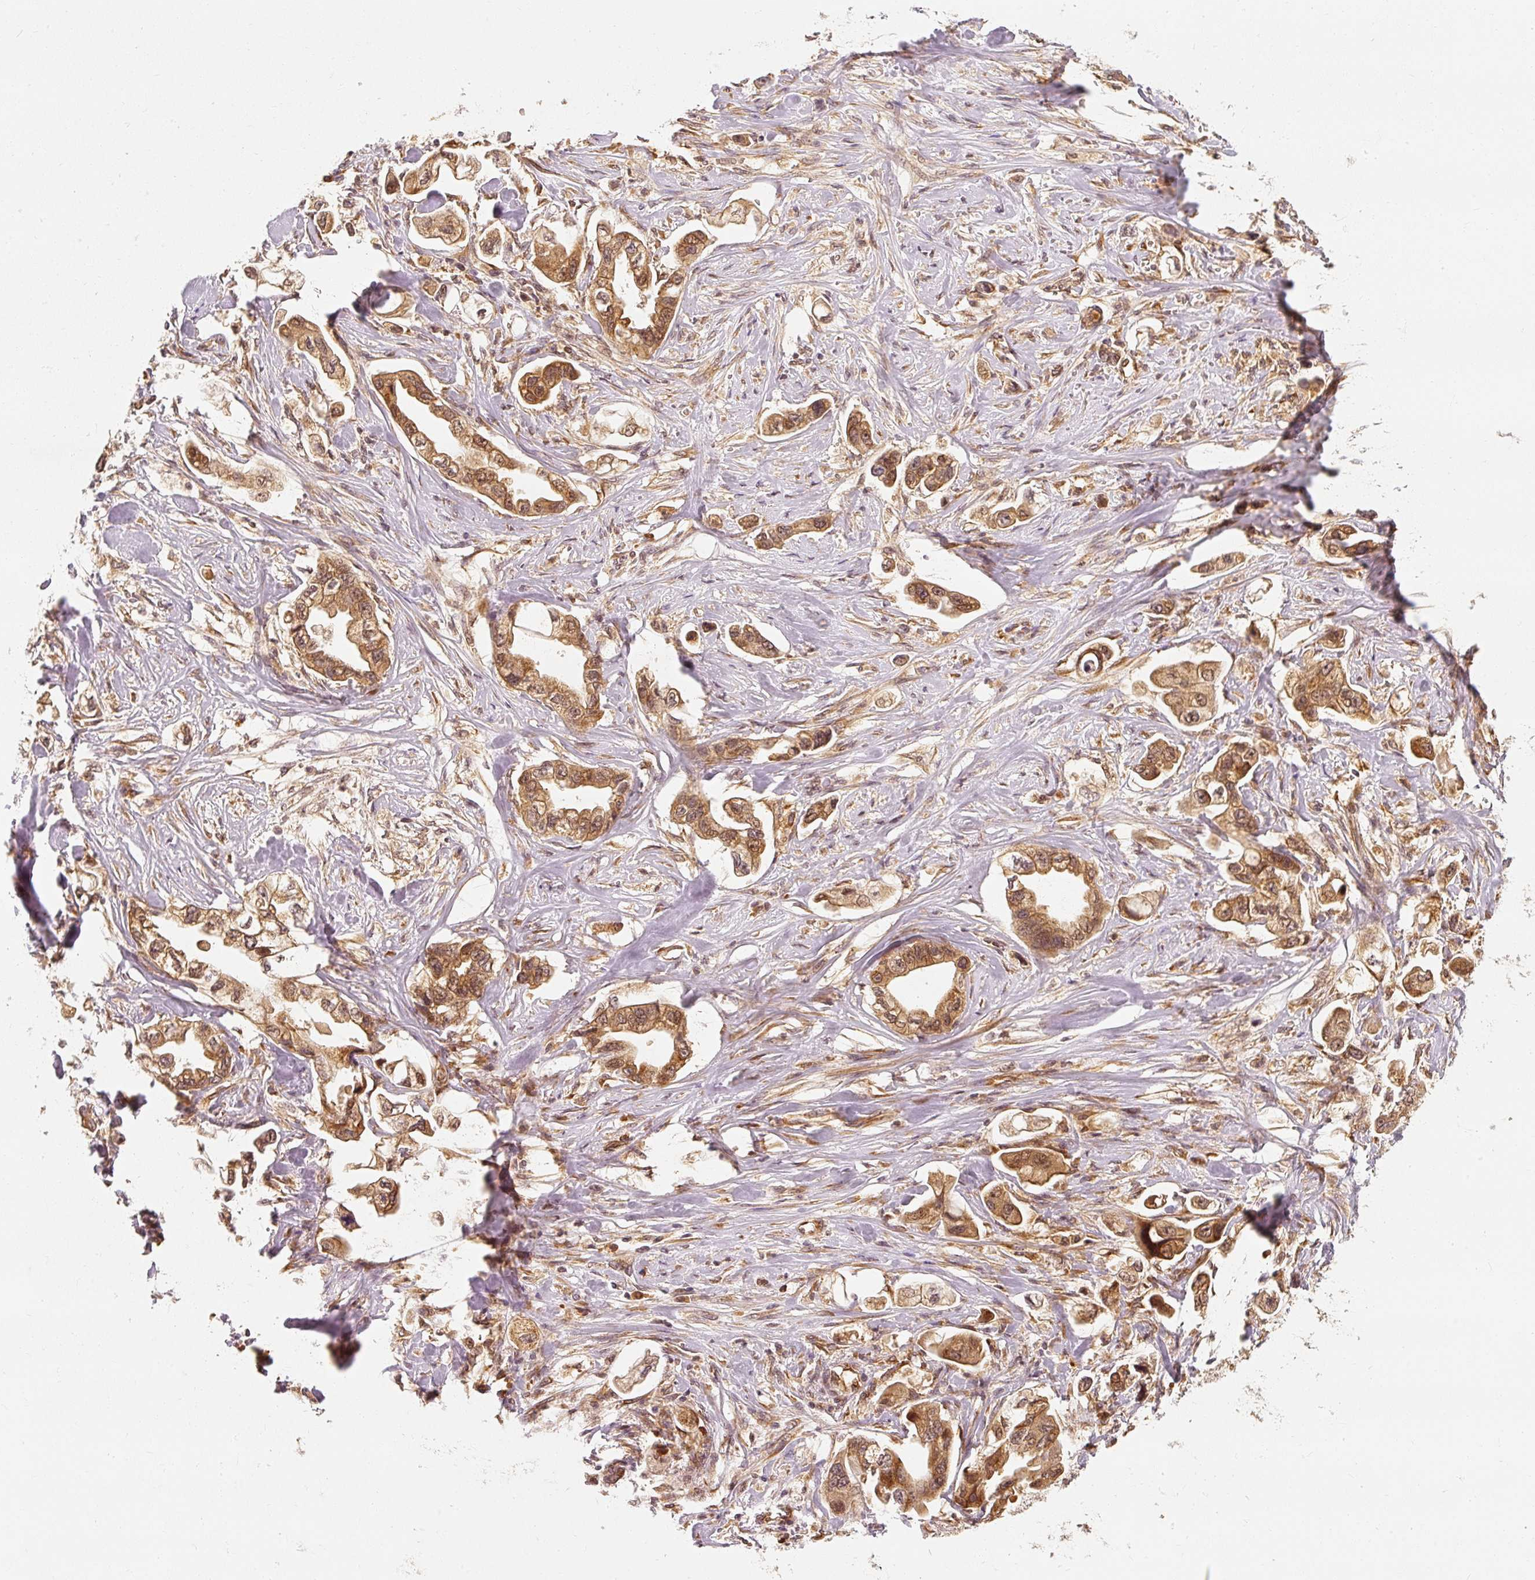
{"staining": {"intensity": "moderate", "quantity": ">75%", "location": "cytoplasmic/membranous"}, "tissue": "stomach cancer", "cell_type": "Tumor cells", "image_type": "cancer", "snomed": [{"axis": "morphology", "description": "Adenocarcinoma, NOS"}, {"axis": "topography", "description": "Stomach"}], "caption": "Immunohistochemistry (IHC) photomicrograph of human stomach cancer stained for a protein (brown), which exhibits medium levels of moderate cytoplasmic/membranous expression in approximately >75% of tumor cells.", "gene": "EEF1A2", "patient": {"sex": "male", "age": 62}}